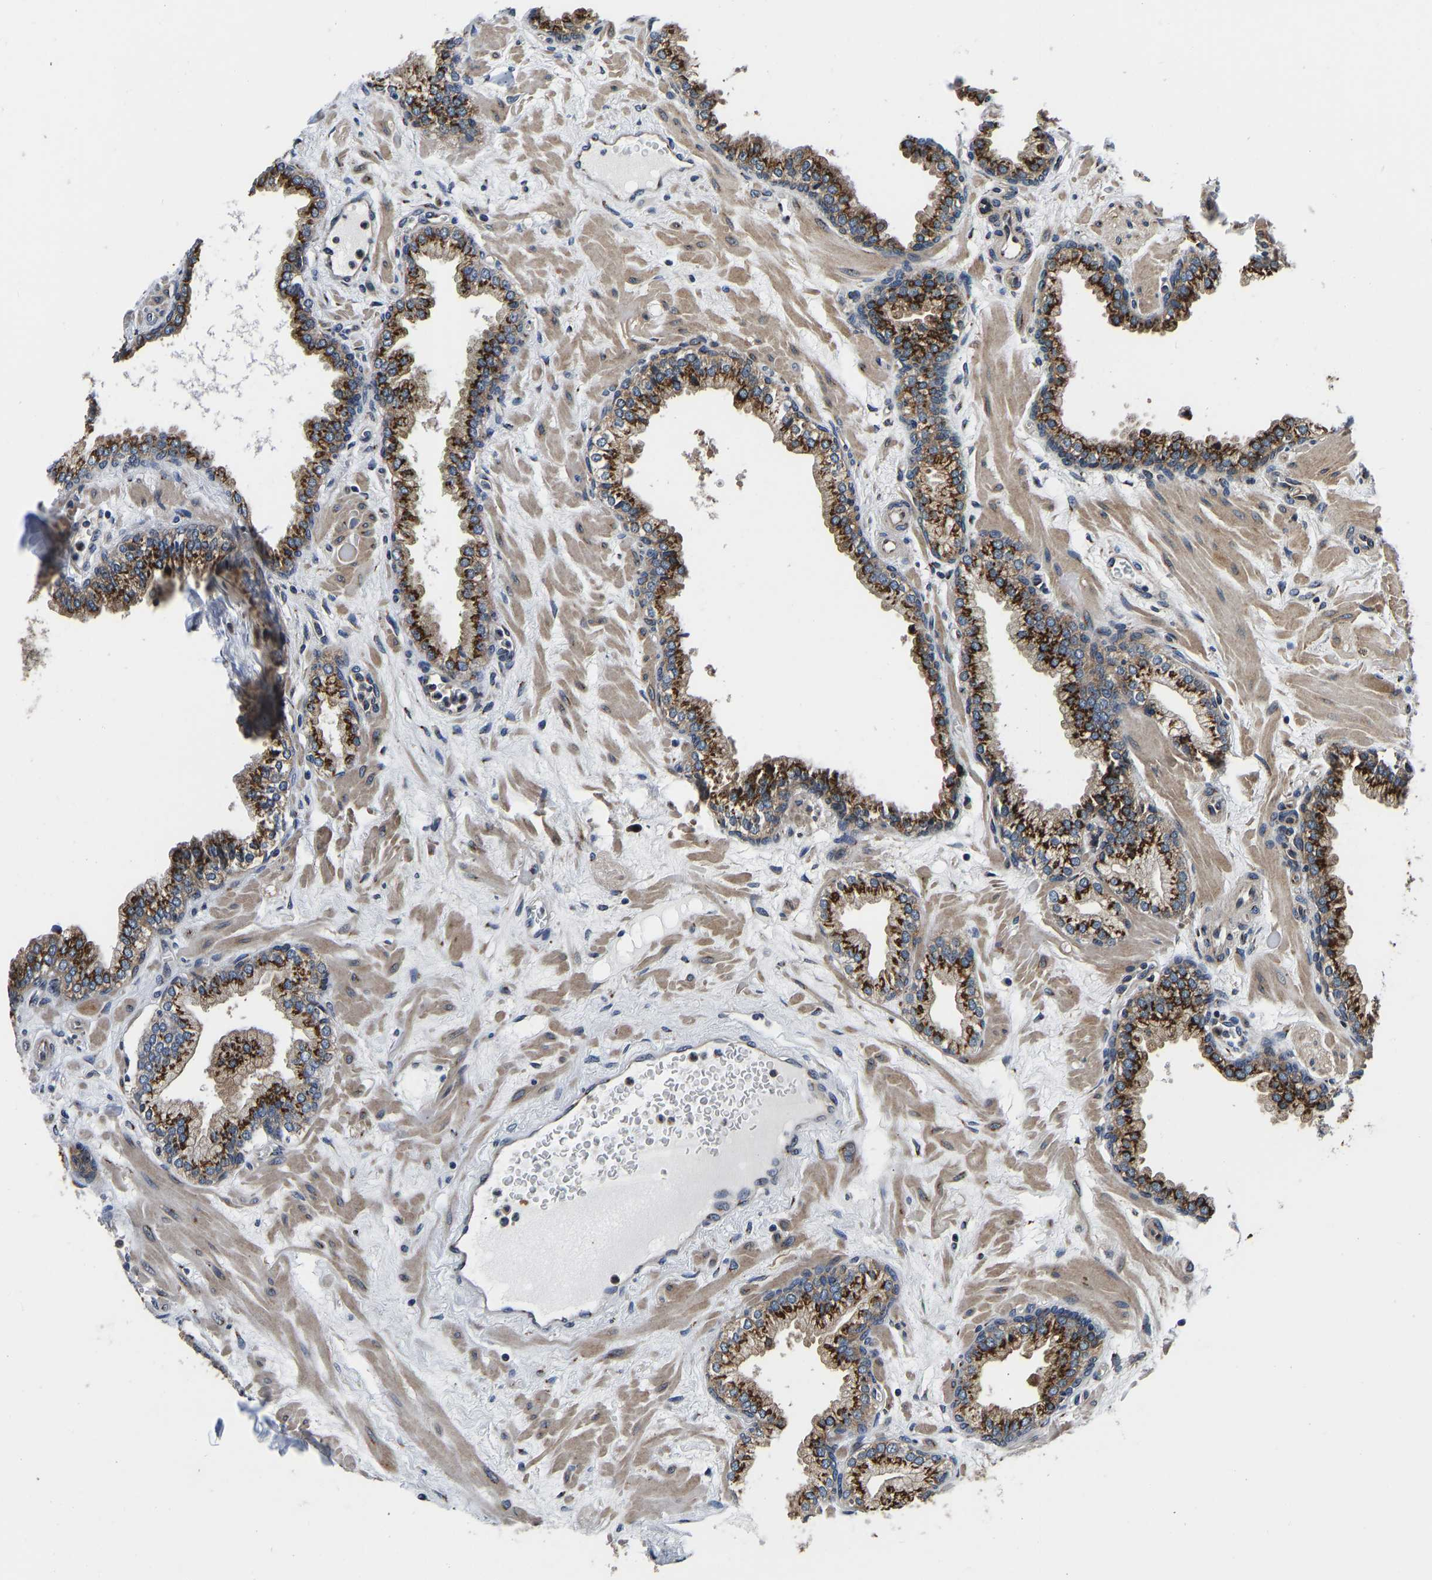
{"staining": {"intensity": "strong", "quantity": ">75%", "location": "cytoplasmic/membranous"}, "tissue": "prostate", "cell_type": "Glandular cells", "image_type": "normal", "snomed": [{"axis": "morphology", "description": "Normal tissue, NOS"}, {"axis": "morphology", "description": "Urothelial carcinoma, Low grade"}, {"axis": "topography", "description": "Urinary bladder"}, {"axis": "topography", "description": "Prostate"}], "caption": "Immunohistochemistry (IHC) photomicrograph of benign prostate stained for a protein (brown), which reveals high levels of strong cytoplasmic/membranous expression in about >75% of glandular cells.", "gene": "RABAC1", "patient": {"sex": "male", "age": 60}}